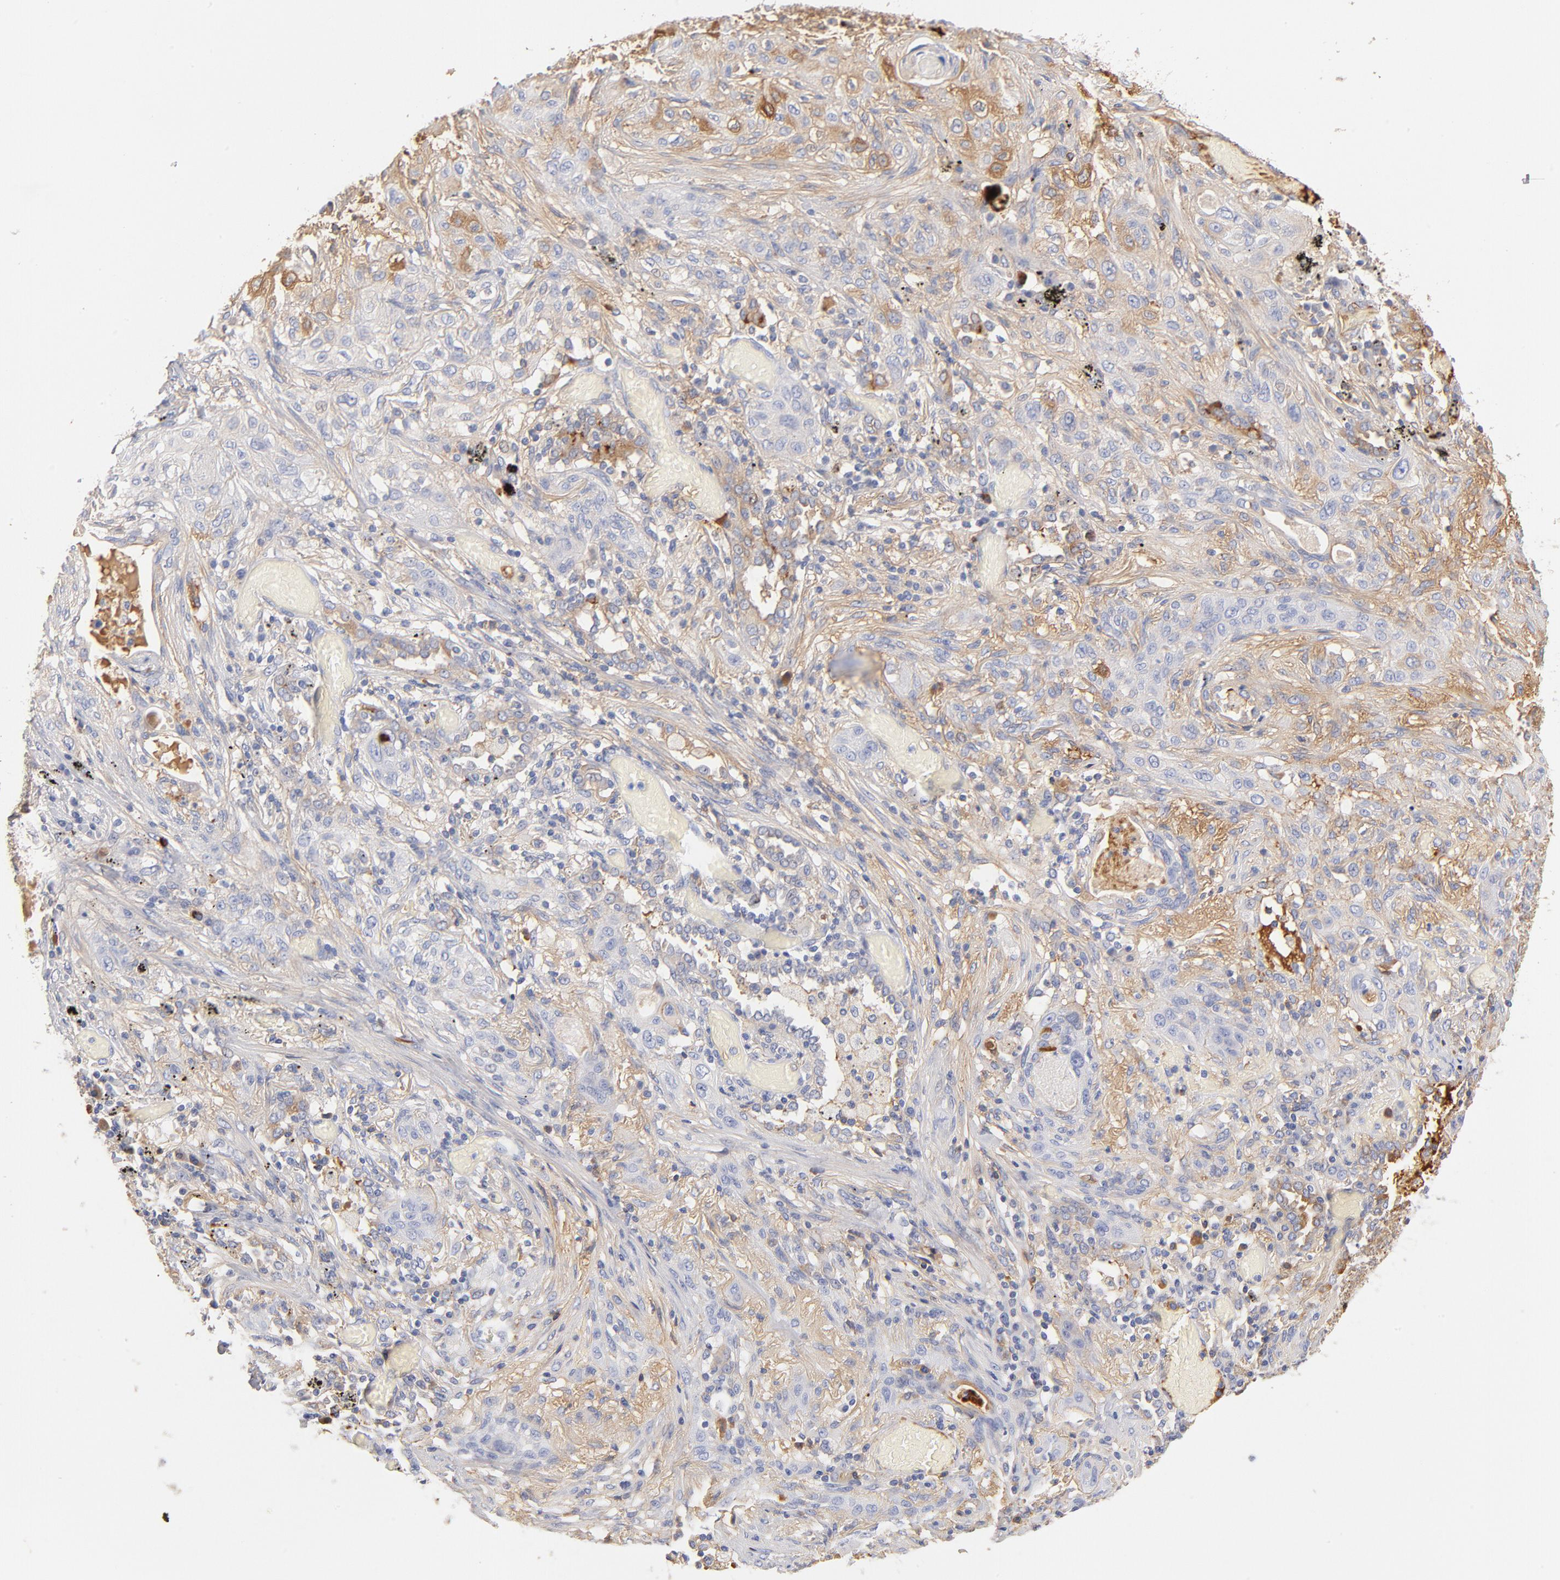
{"staining": {"intensity": "negative", "quantity": "none", "location": "none"}, "tissue": "lung cancer", "cell_type": "Tumor cells", "image_type": "cancer", "snomed": [{"axis": "morphology", "description": "Squamous cell carcinoma, NOS"}, {"axis": "topography", "description": "Lung"}], "caption": "A high-resolution micrograph shows IHC staining of lung cancer, which reveals no significant expression in tumor cells.", "gene": "C3", "patient": {"sex": "female", "age": 47}}